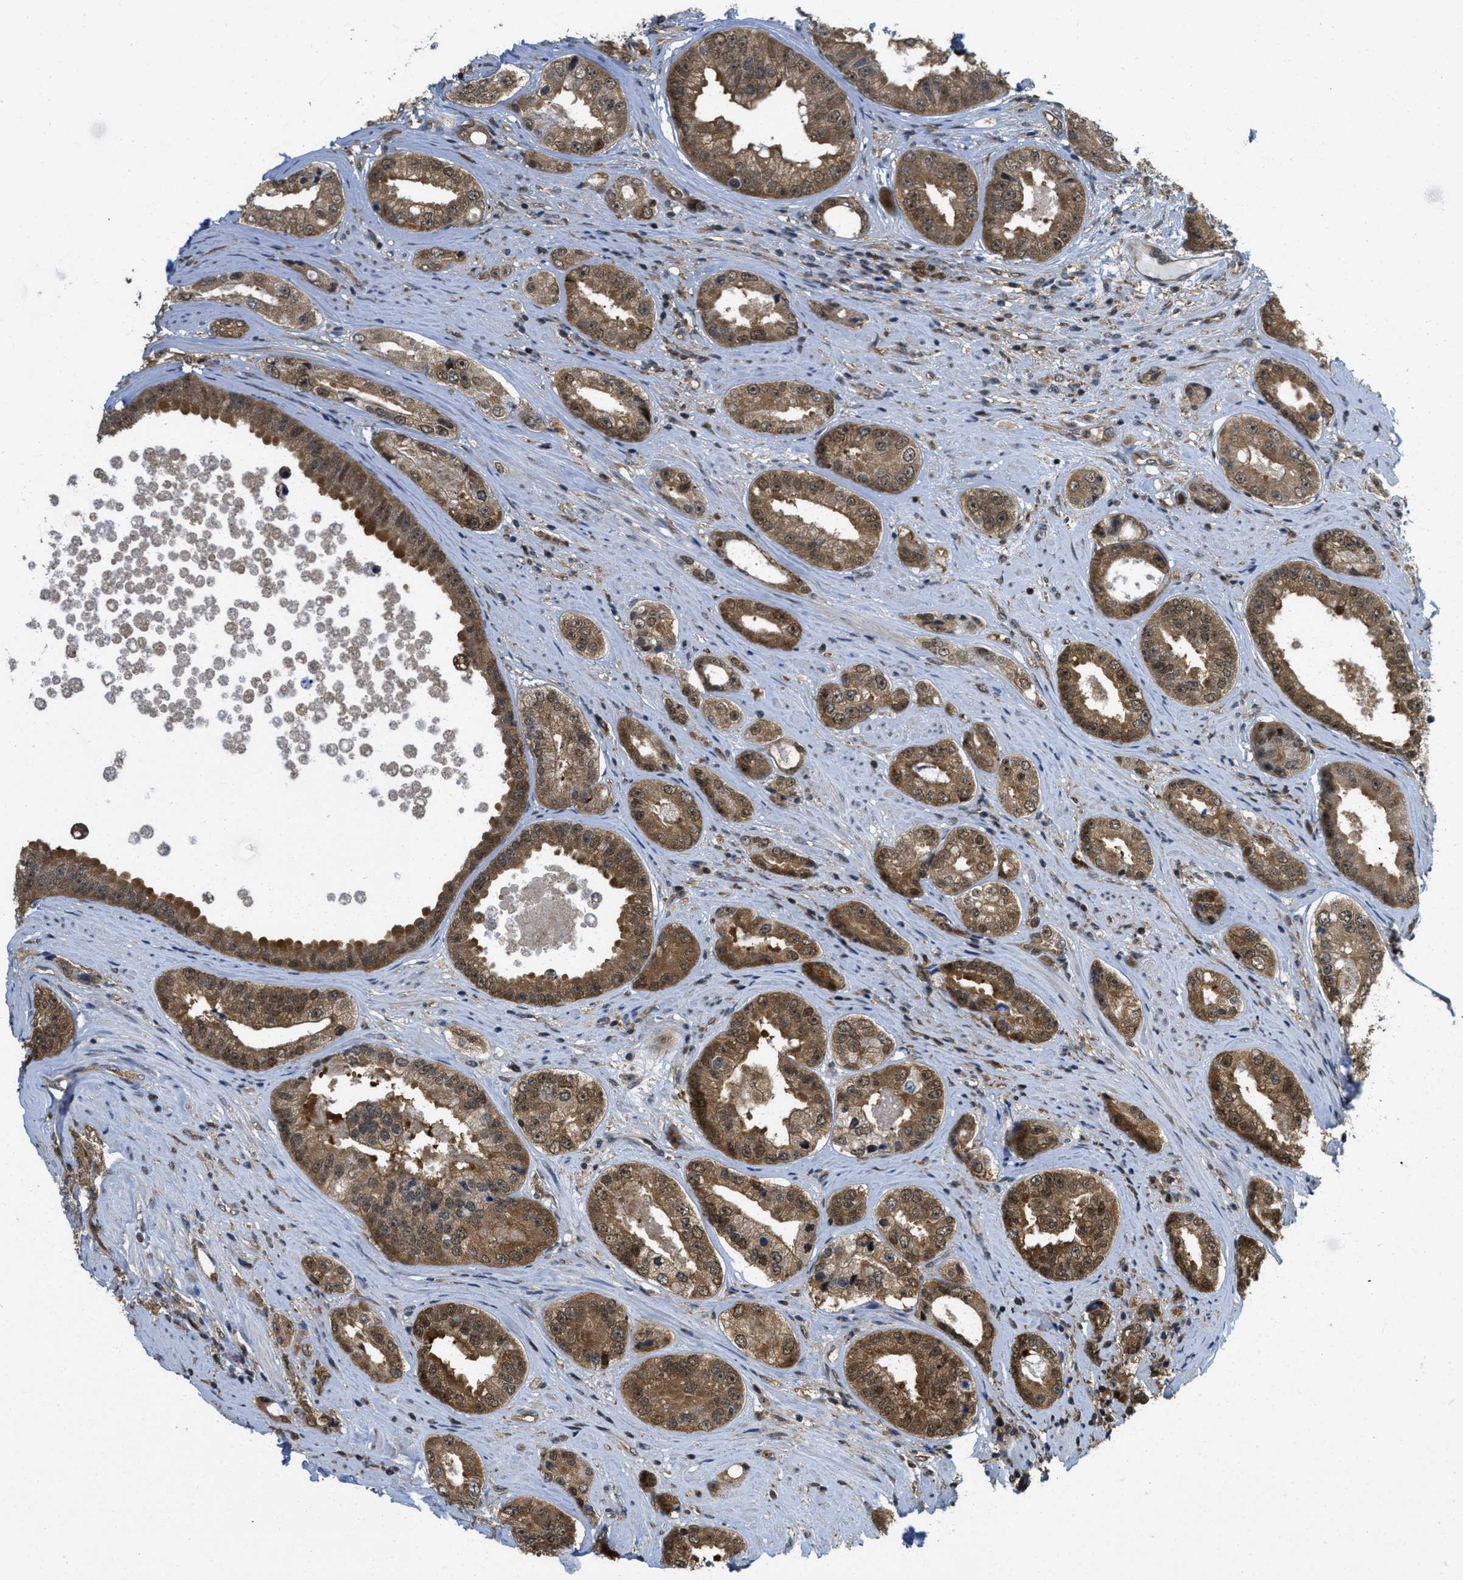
{"staining": {"intensity": "moderate", "quantity": ">75%", "location": "cytoplasmic/membranous,nuclear"}, "tissue": "prostate cancer", "cell_type": "Tumor cells", "image_type": "cancer", "snomed": [{"axis": "morphology", "description": "Adenocarcinoma, High grade"}, {"axis": "topography", "description": "Prostate"}], "caption": "Immunohistochemical staining of prostate adenocarcinoma (high-grade) demonstrates medium levels of moderate cytoplasmic/membranous and nuclear protein expression in about >75% of tumor cells.", "gene": "PSMC5", "patient": {"sex": "male", "age": 61}}